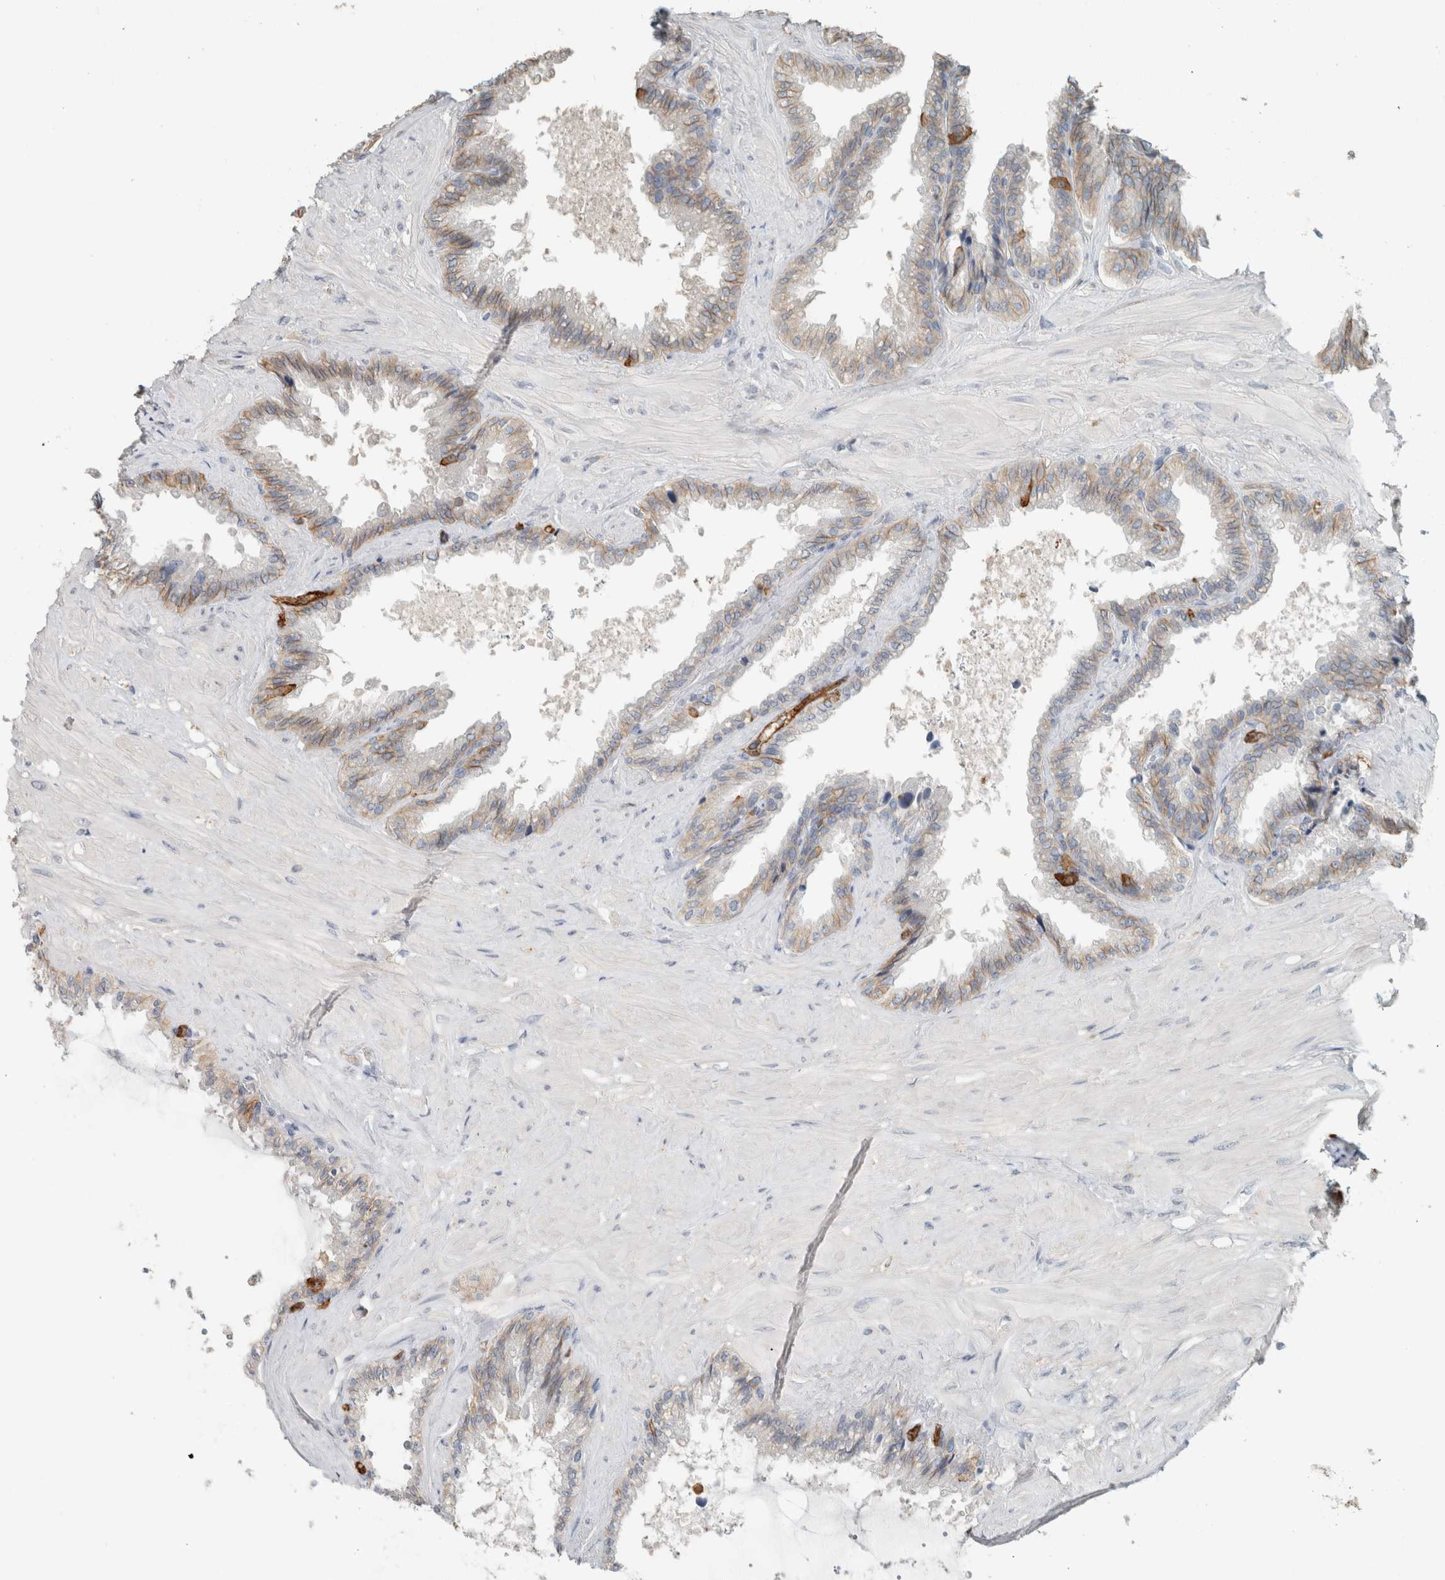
{"staining": {"intensity": "weak", "quantity": ">75%", "location": "cytoplasmic/membranous"}, "tissue": "seminal vesicle", "cell_type": "Glandular cells", "image_type": "normal", "snomed": [{"axis": "morphology", "description": "Normal tissue, NOS"}, {"axis": "topography", "description": "Seminal veicle"}], "caption": "A photomicrograph of seminal vesicle stained for a protein demonstrates weak cytoplasmic/membranous brown staining in glandular cells. The protein is shown in brown color, while the nuclei are stained blue.", "gene": "SCIN", "patient": {"sex": "male", "age": 46}}